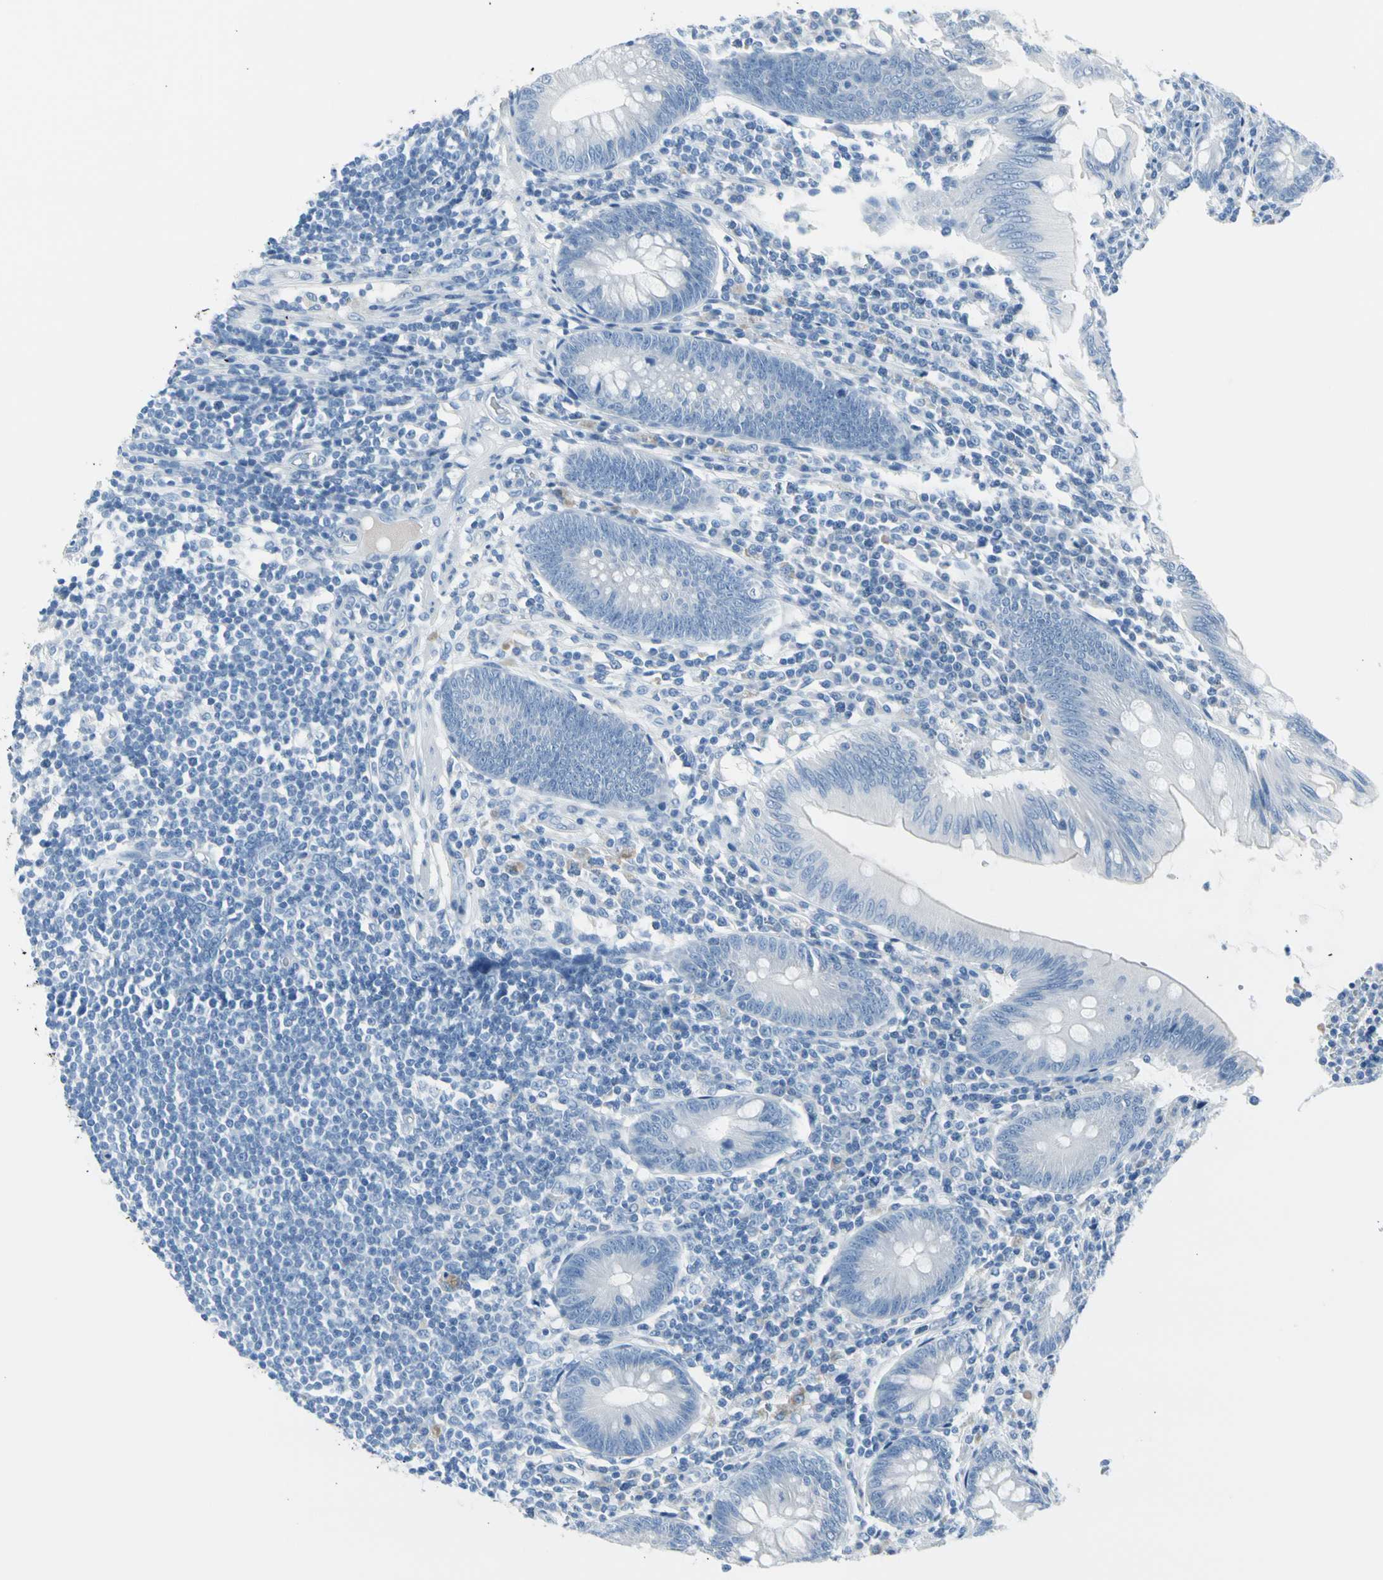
{"staining": {"intensity": "negative", "quantity": "none", "location": "none"}, "tissue": "appendix", "cell_type": "Glandular cells", "image_type": "normal", "snomed": [{"axis": "morphology", "description": "Normal tissue, NOS"}, {"axis": "morphology", "description": "Inflammation, NOS"}, {"axis": "topography", "description": "Appendix"}], "caption": "Appendix stained for a protein using IHC exhibits no expression glandular cells.", "gene": "TPO", "patient": {"sex": "male", "age": 46}}